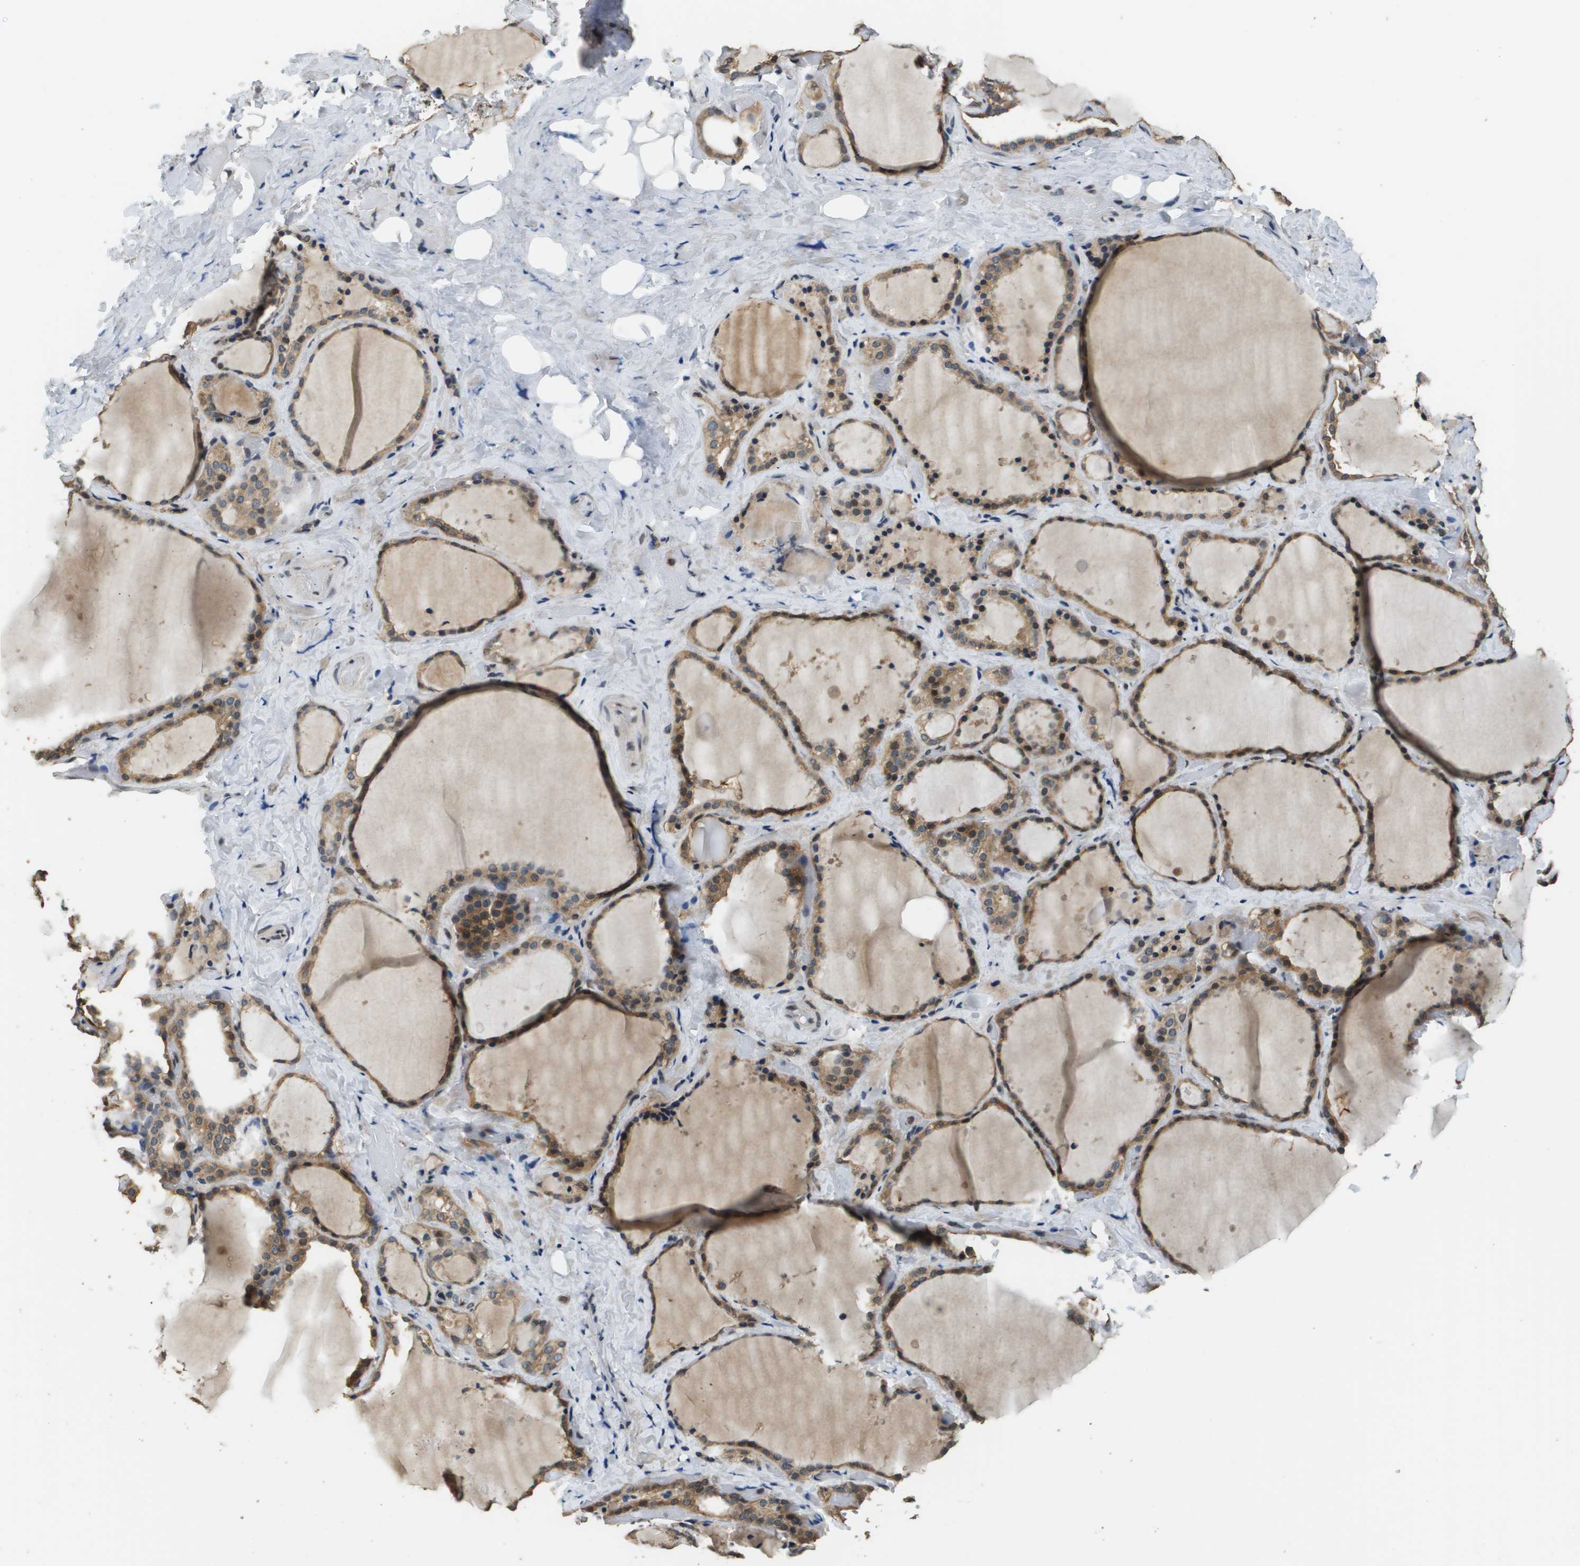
{"staining": {"intensity": "moderate", "quantity": ">75%", "location": "cytoplasmic/membranous,nuclear"}, "tissue": "thyroid gland", "cell_type": "Glandular cells", "image_type": "normal", "snomed": [{"axis": "morphology", "description": "Normal tissue, NOS"}, {"axis": "topography", "description": "Thyroid gland"}], "caption": "Immunohistochemical staining of unremarkable human thyroid gland demonstrates moderate cytoplasmic/membranous,nuclear protein staining in about >75% of glandular cells.", "gene": "FANCC", "patient": {"sex": "female", "age": 44}}